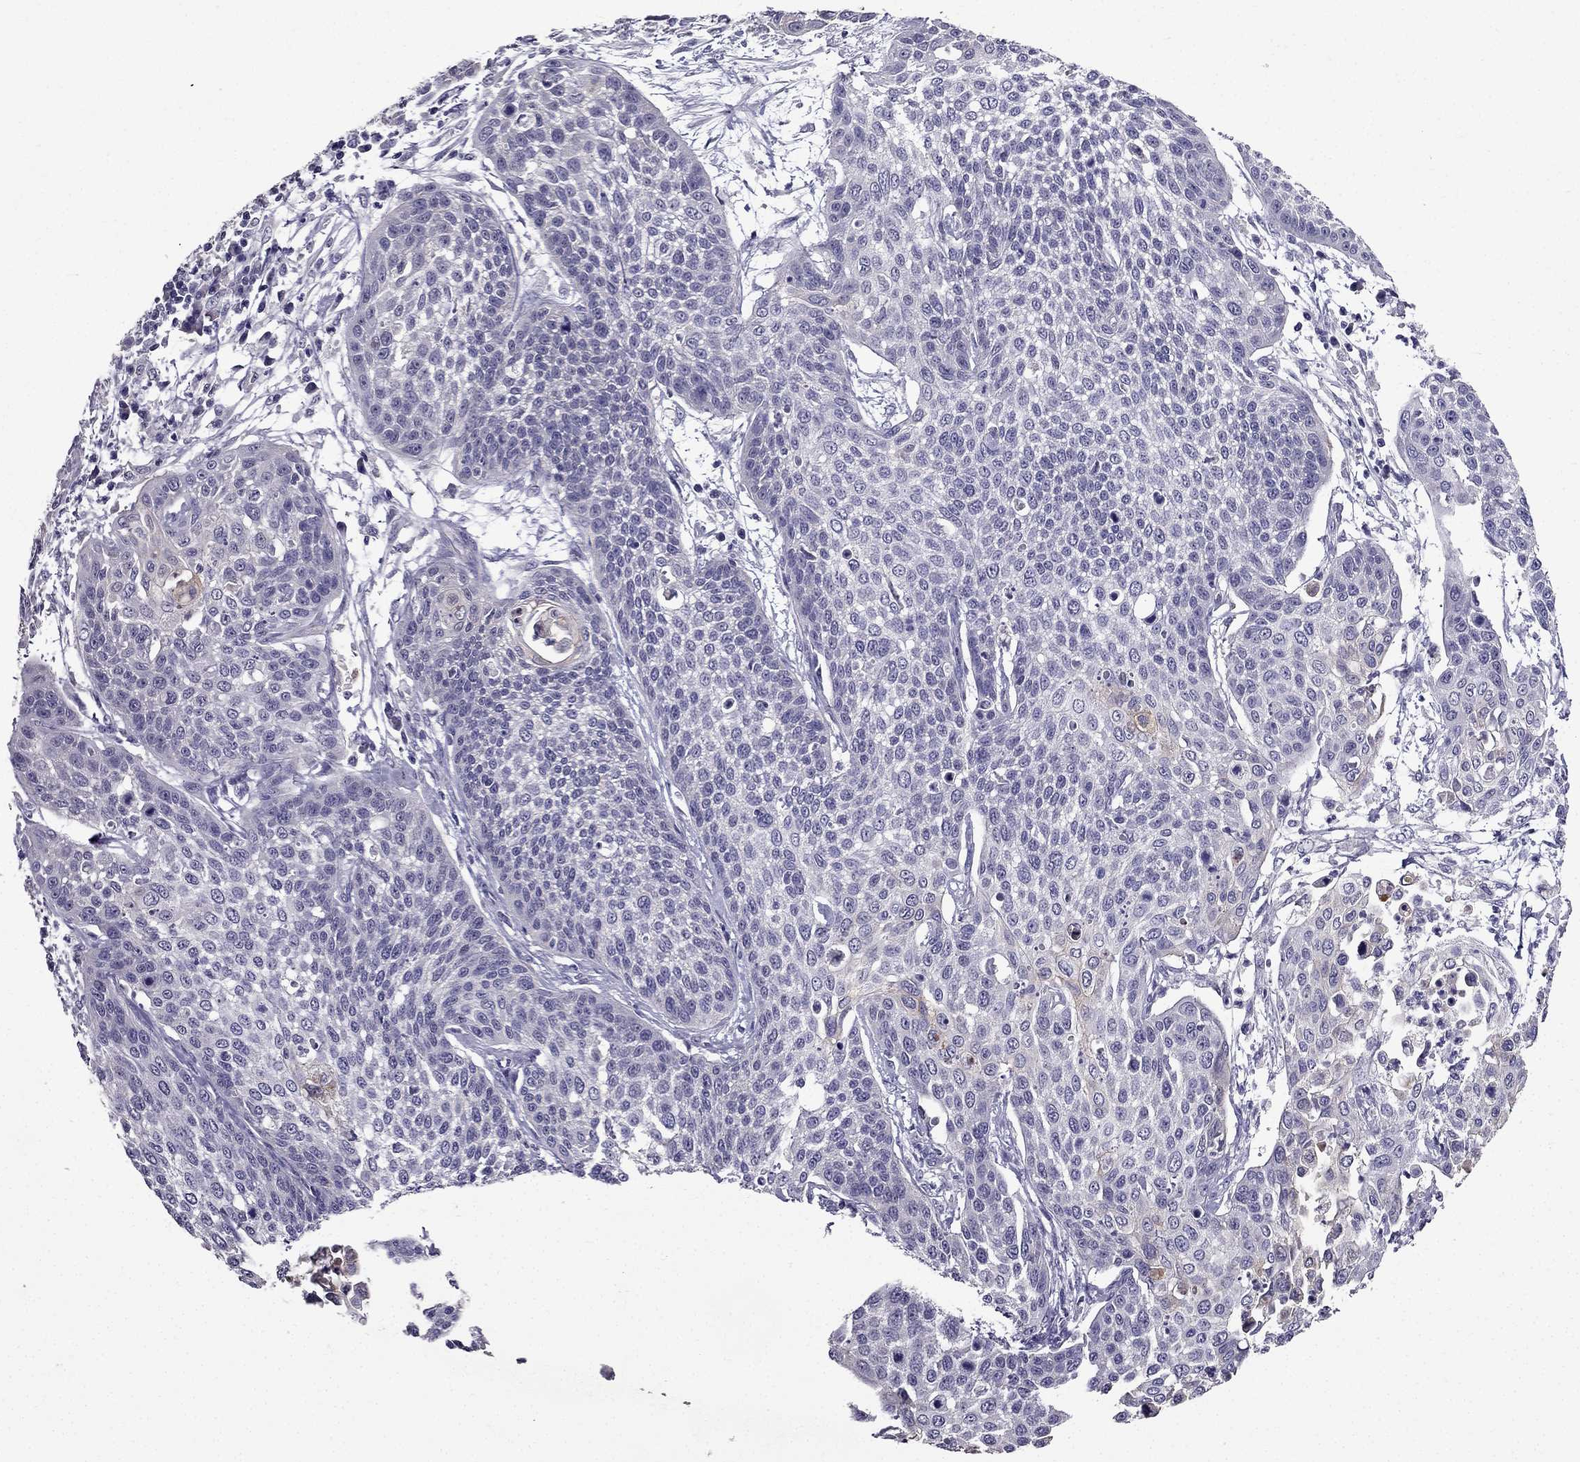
{"staining": {"intensity": "negative", "quantity": "none", "location": "none"}, "tissue": "cervical cancer", "cell_type": "Tumor cells", "image_type": "cancer", "snomed": [{"axis": "morphology", "description": "Squamous cell carcinoma, NOS"}, {"axis": "topography", "description": "Cervix"}], "caption": "This is an immunohistochemistry micrograph of squamous cell carcinoma (cervical). There is no positivity in tumor cells.", "gene": "DUSP15", "patient": {"sex": "female", "age": 34}}